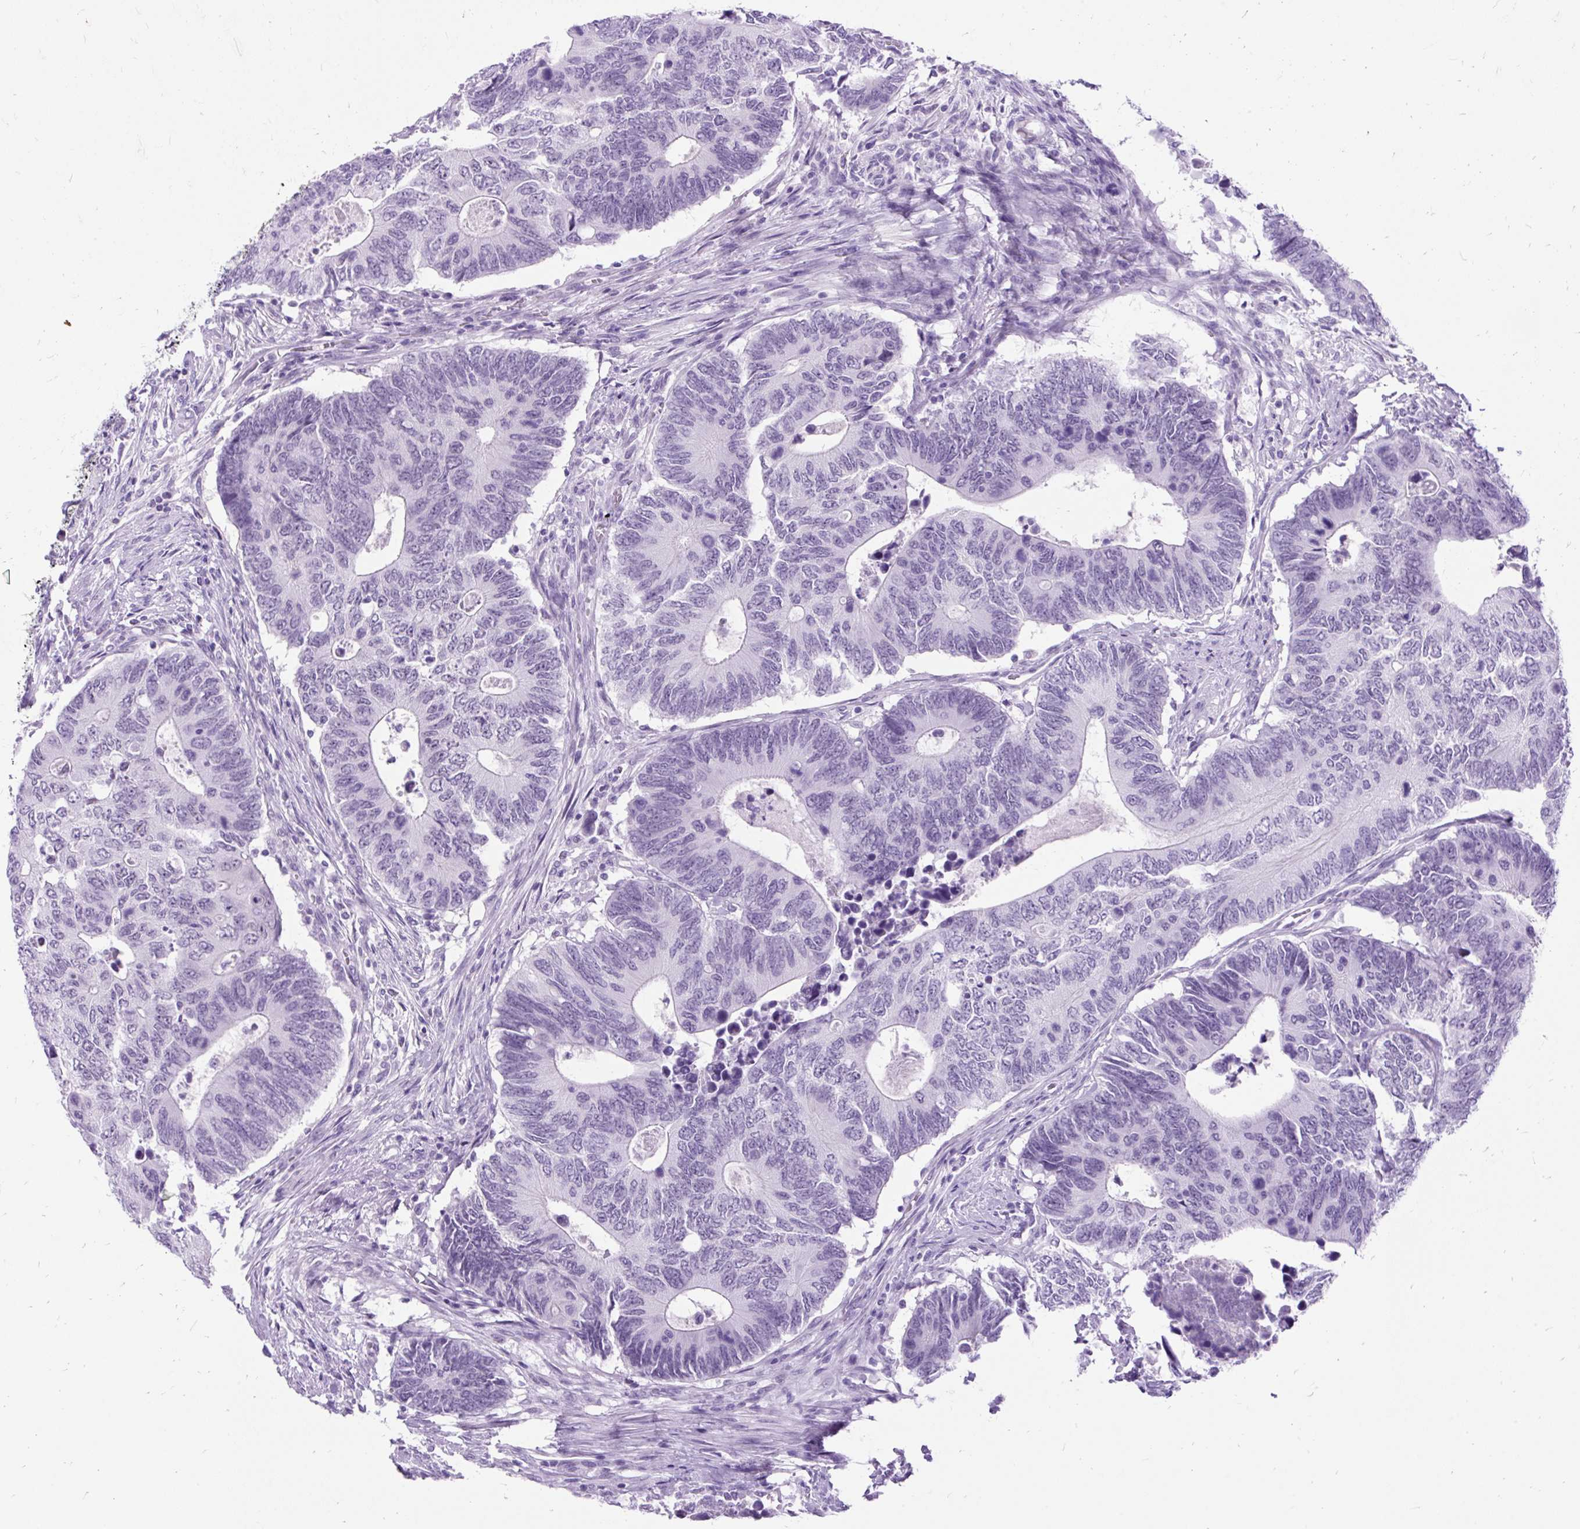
{"staining": {"intensity": "negative", "quantity": "none", "location": "none"}, "tissue": "colorectal cancer", "cell_type": "Tumor cells", "image_type": "cancer", "snomed": [{"axis": "morphology", "description": "Adenocarcinoma, NOS"}, {"axis": "topography", "description": "Colon"}], "caption": "There is no significant expression in tumor cells of adenocarcinoma (colorectal).", "gene": "SCGB1A1", "patient": {"sex": "male", "age": 87}}